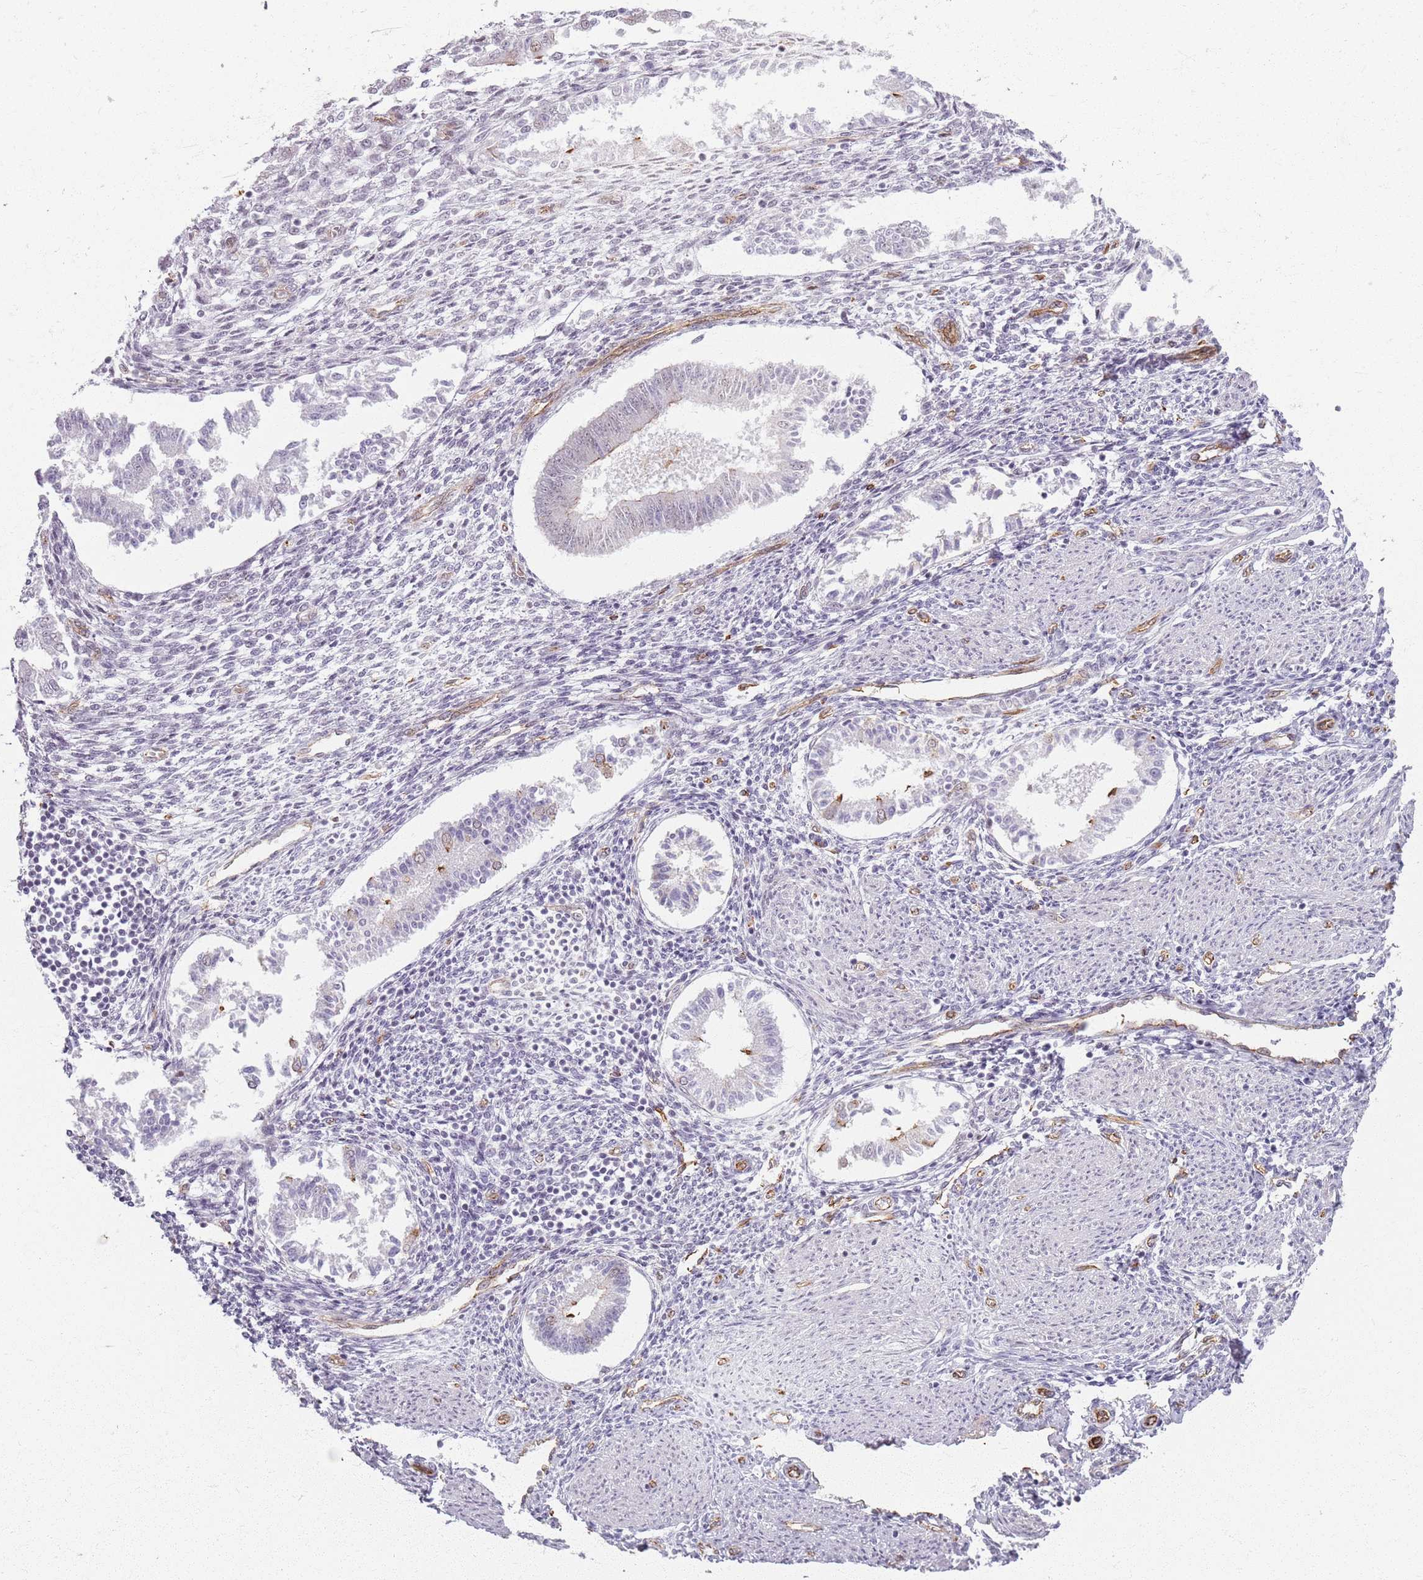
{"staining": {"intensity": "negative", "quantity": "none", "location": "none"}, "tissue": "endometrium", "cell_type": "Cells in endometrial stroma", "image_type": "normal", "snomed": [{"axis": "morphology", "description": "Normal tissue, NOS"}, {"axis": "topography", "description": "Uterus"}, {"axis": "topography", "description": "Endometrium"}], "caption": "High power microscopy histopathology image of an immunohistochemistry (IHC) histopathology image of benign endometrium, revealing no significant expression in cells in endometrial stroma. (DAB (3,3'-diaminobenzidine) IHC, high magnification).", "gene": "KCNA5", "patient": {"sex": "female", "age": 48}}